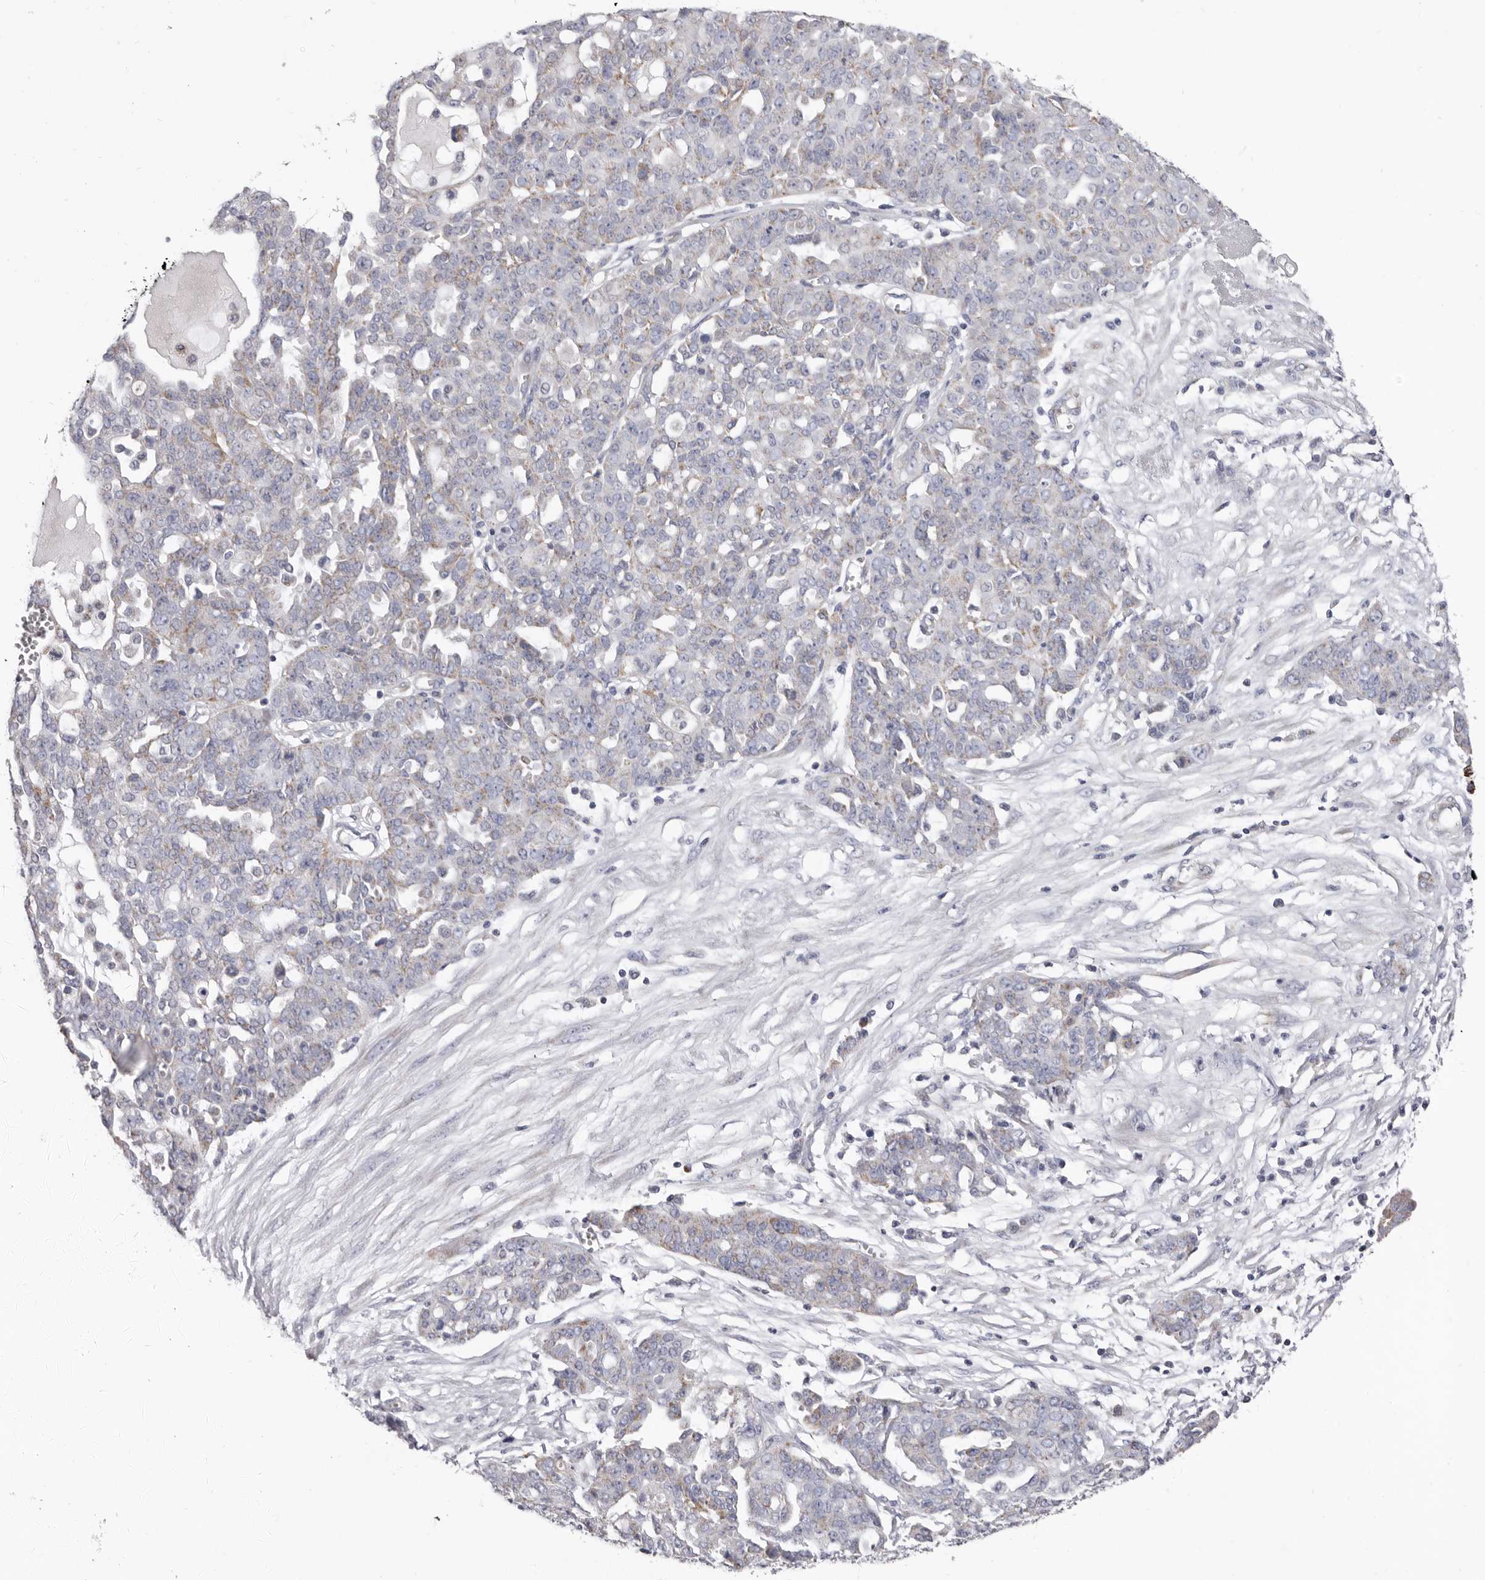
{"staining": {"intensity": "weak", "quantity": "<25%", "location": "cytoplasmic/membranous"}, "tissue": "ovarian cancer", "cell_type": "Tumor cells", "image_type": "cancer", "snomed": [{"axis": "morphology", "description": "Cystadenocarcinoma, serous, NOS"}, {"axis": "topography", "description": "Soft tissue"}, {"axis": "topography", "description": "Ovary"}], "caption": "IHC histopathology image of neoplastic tissue: human ovarian serous cystadenocarcinoma stained with DAB (3,3'-diaminobenzidine) displays no significant protein staining in tumor cells.", "gene": "RSPO2", "patient": {"sex": "female", "age": 57}}